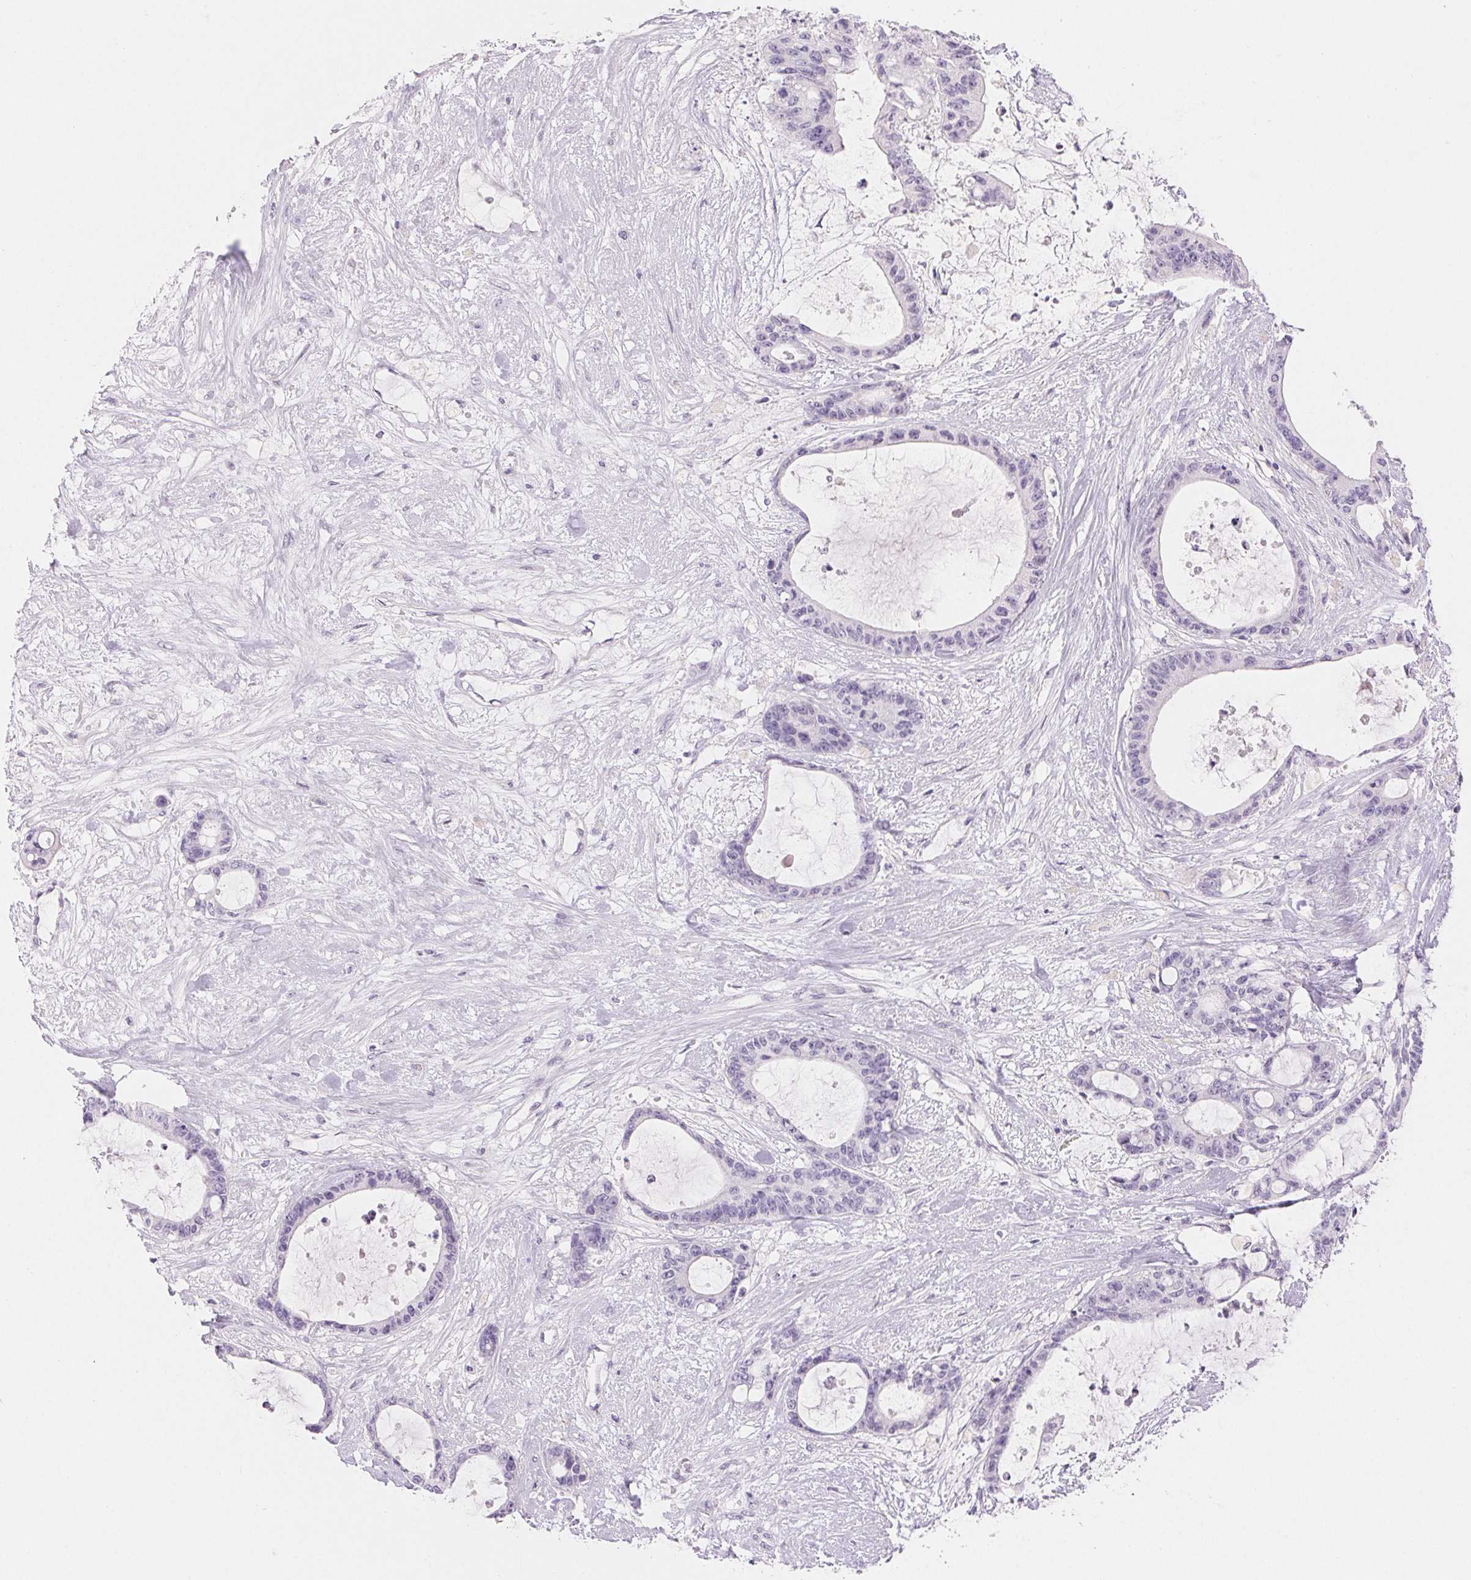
{"staining": {"intensity": "negative", "quantity": "none", "location": "none"}, "tissue": "liver cancer", "cell_type": "Tumor cells", "image_type": "cancer", "snomed": [{"axis": "morphology", "description": "Normal tissue, NOS"}, {"axis": "morphology", "description": "Cholangiocarcinoma"}, {"axis": "topography", "description": "Liver"}, {"axis": "topography", "description": "Peripheral nerve tissue"}], "caption": "Image shows no protein positivity in tumor cells of liver cancer tissue.", "gene": "BPIFB2", "patient": {"sex": "female", "age": 73}}